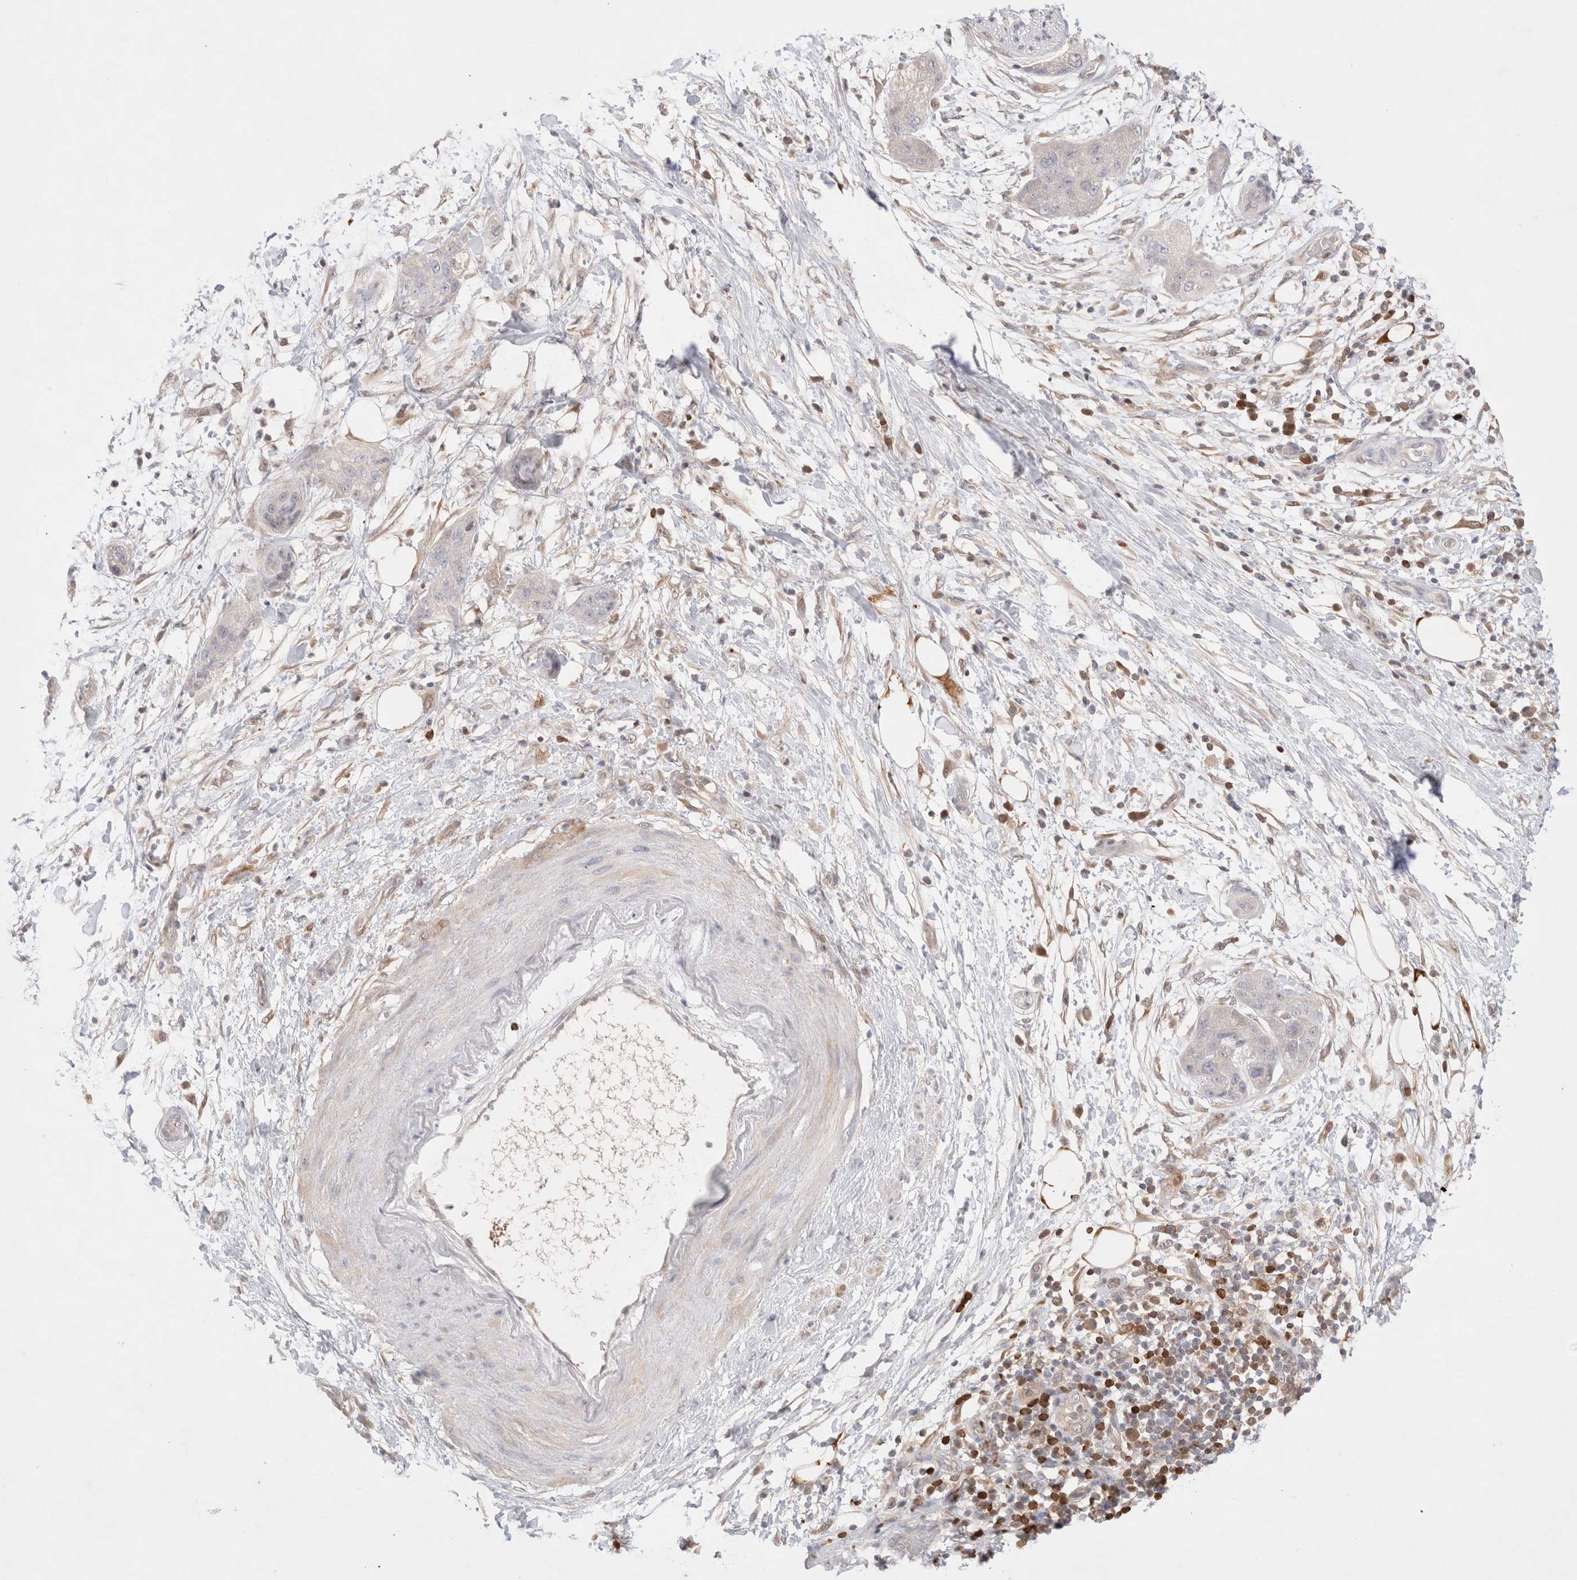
{"staining": {"intensity": "negative", "quantity": "none", "location": "none"}, "tissue": "pancreatic cancer", "cell_type": "Tumor cells", "image_type": "cancer", "snomed": [{"axis": "morphology", "description": "Adenocarcinoma, NOS"}, {"axis": "topography", "description": "Pancreas"}], "caption": "This is an immunohistochemistry micrograph of human pancreatic cancer. There is no positivity in tumor cells.", "gene": "STARD10", "patient": {"sex": "female", "age": 78}}